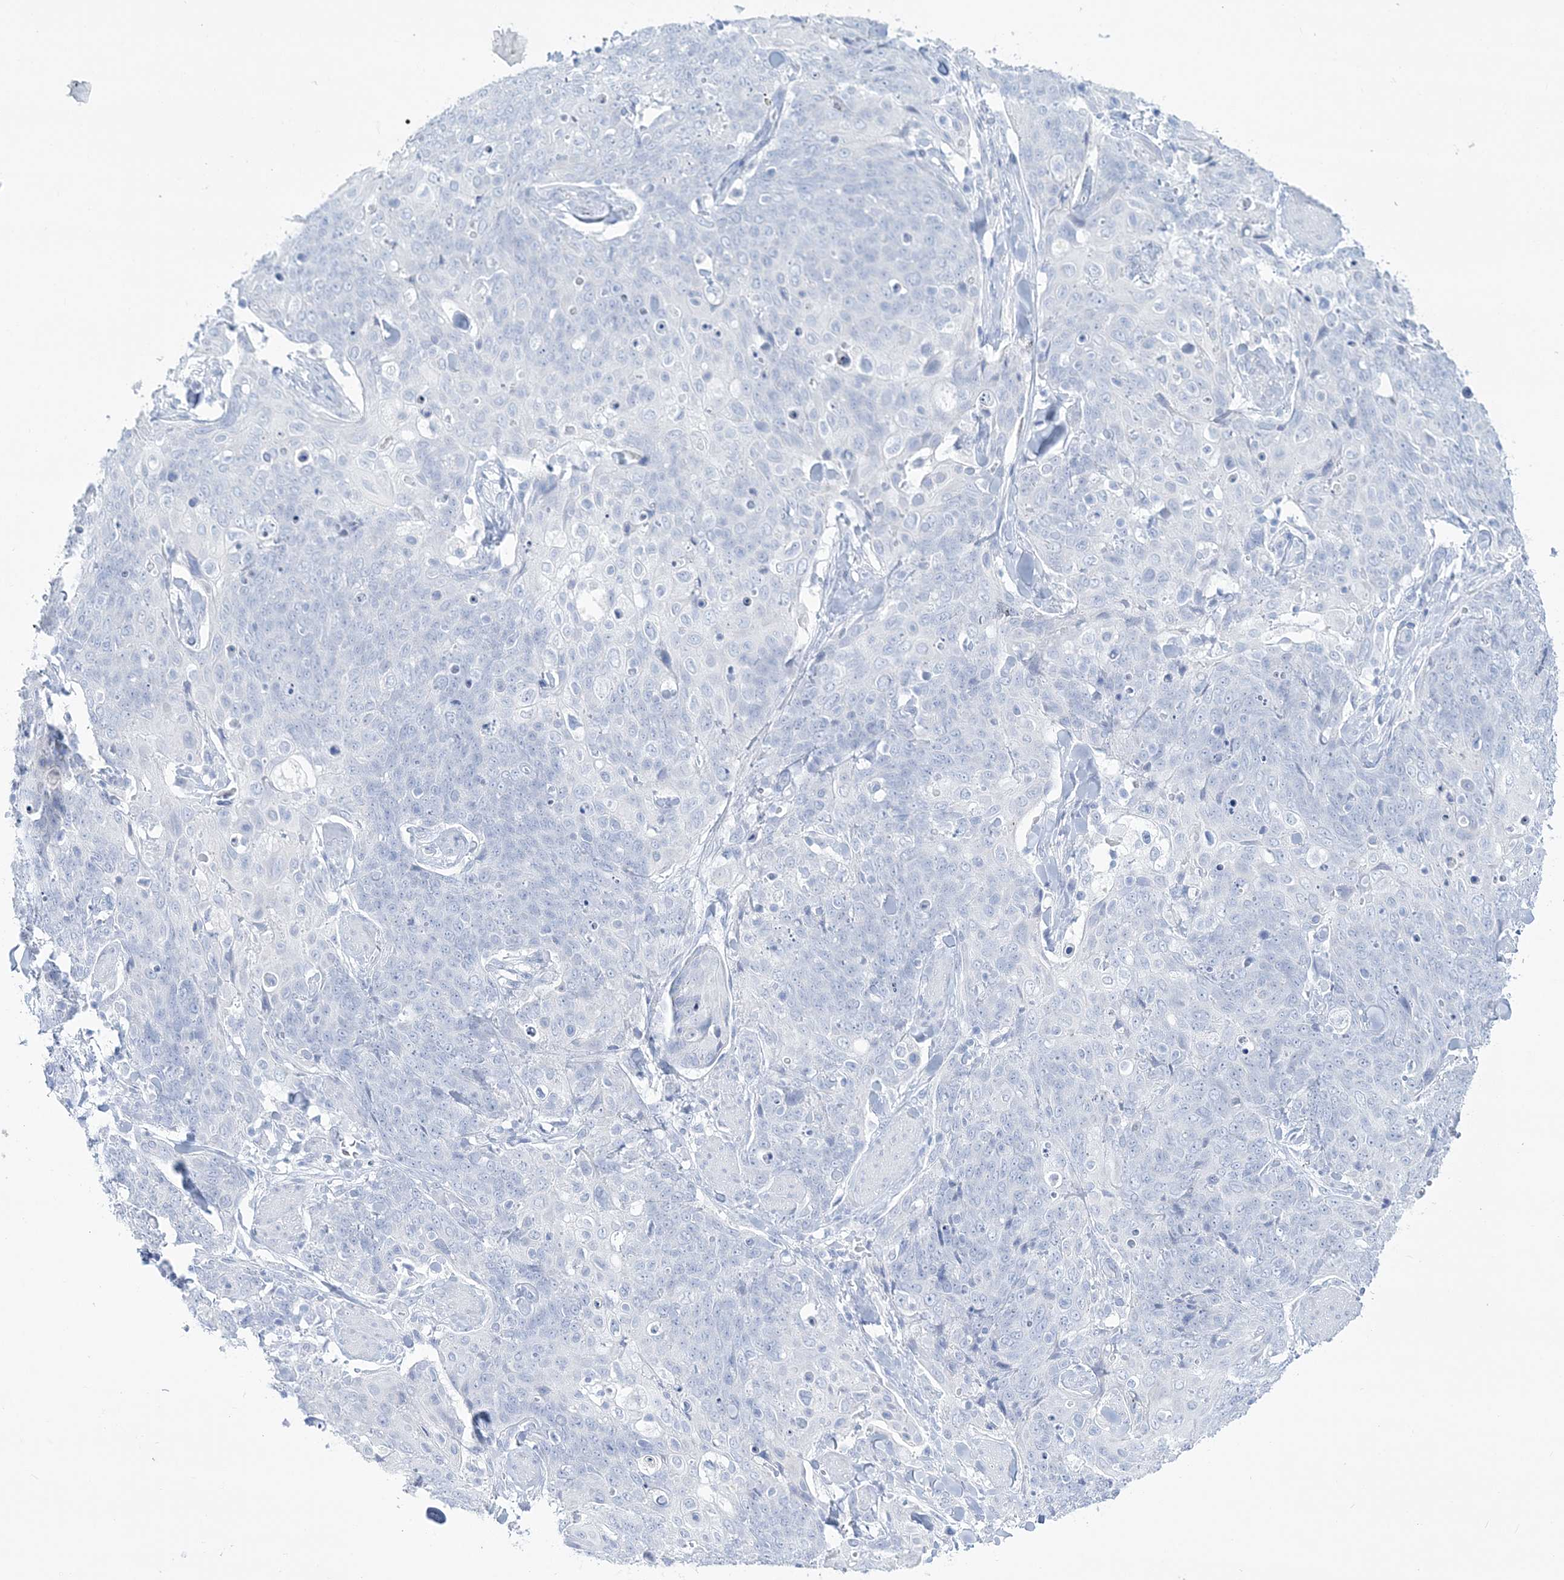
{"staining": {"intensity": "negative", "quantity": "none", "location": "none"}, "tissue": "skin cancer", "cell_type": "Tumor cells", "image_type": "cancer", "snomed": [{"axis": "morphology", "description": "Squamous cell carcinoma, NOS"}, {"axis": "topography", "description": "Skin"}, {"axis": "topography", "description": "Vulva"}], "caption": "This micrograph is of skin cancer (squamous cell carcinoma) stained with immunohistochemistry (IHC) to label a protein in brown with the nuclei are counter-stained blue. There is no positivity in tumor cells.", "gene": "RBP2", "patient": {"sex": "female", "age": 85}}